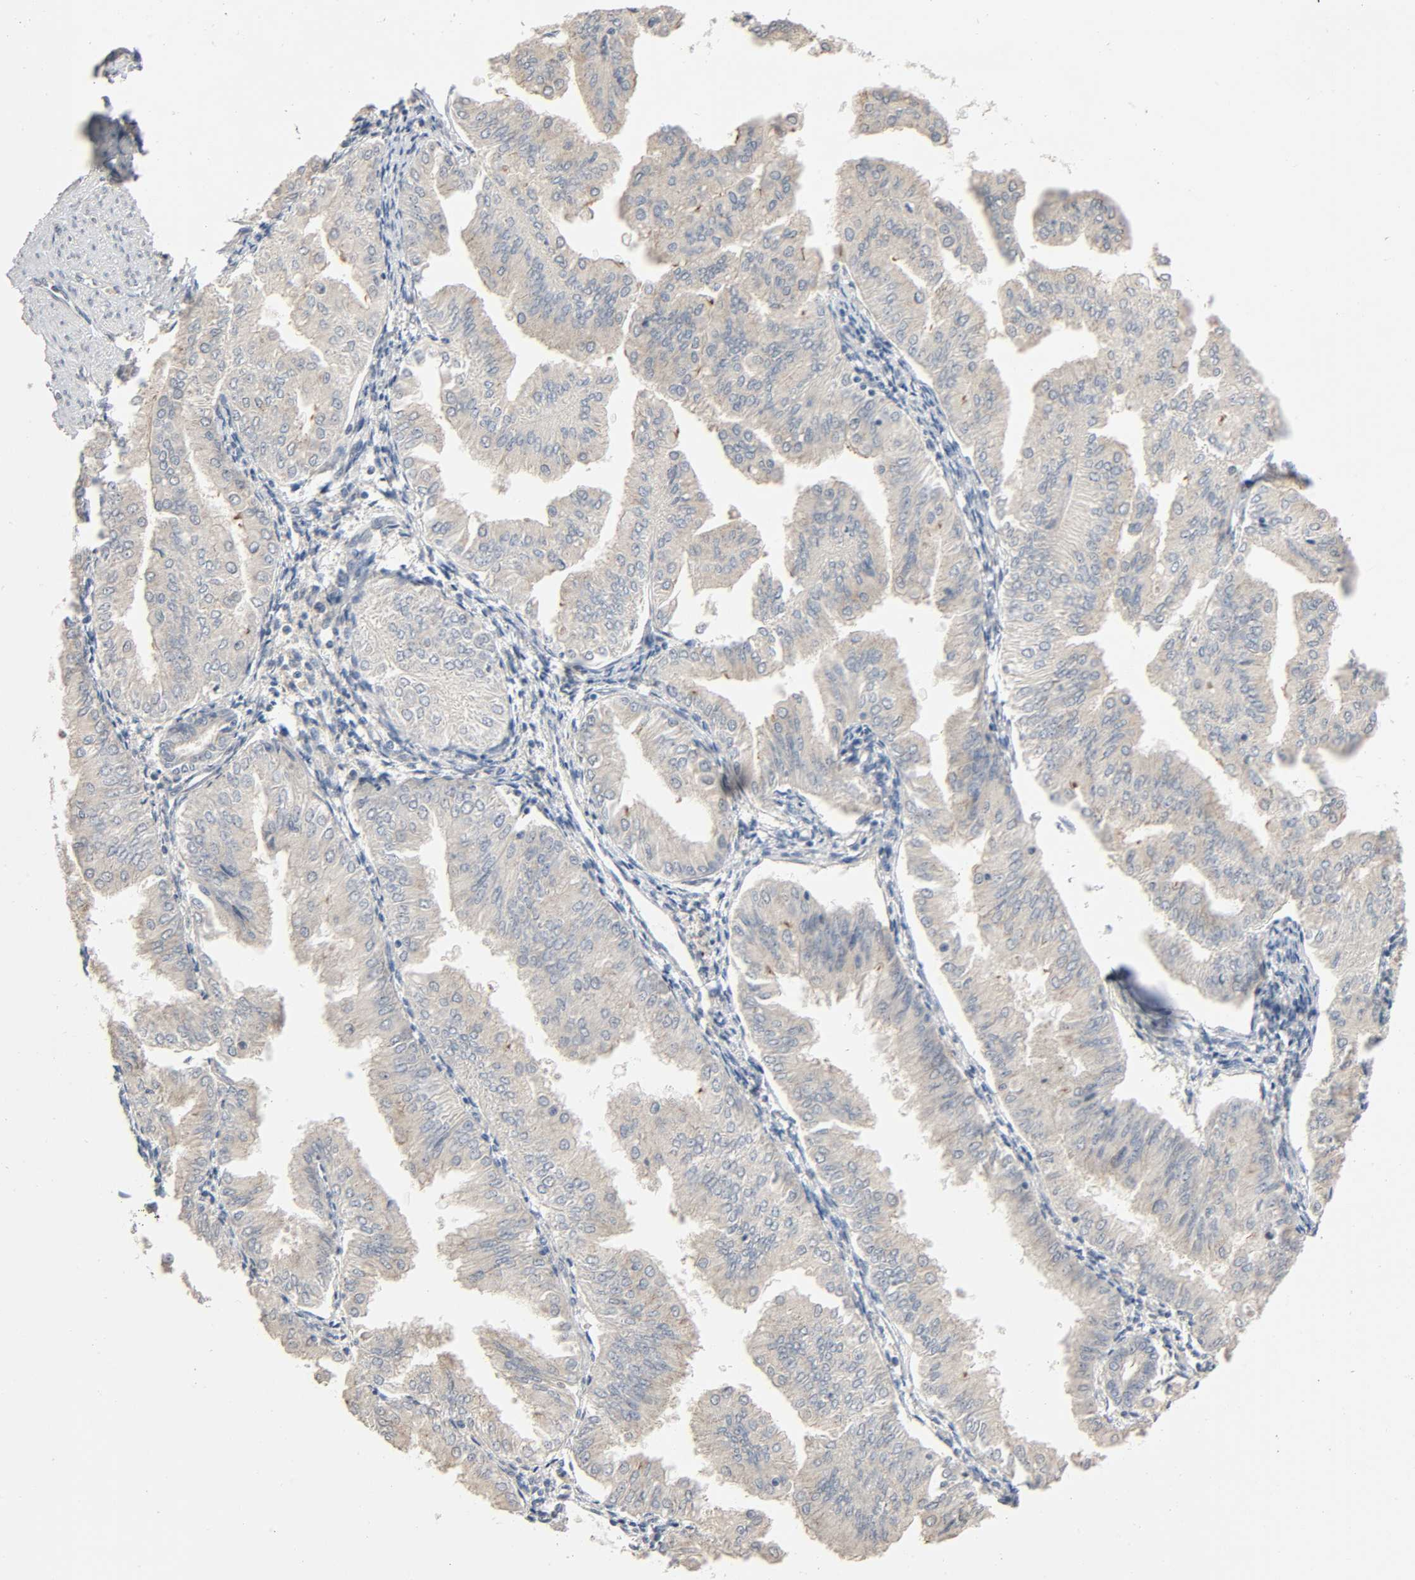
{"staining": {"intensity": "negative", "quantity": "none", "location": "none"}, "tissue": "endometrial cancer", "cell_type": "Tumor cells", "image_type": "cancer", "snomed": [{"axis": "morphology", "description": "Adenocarcinoma, NOS"}, {"axis": "topography", "description": "Endometrium"}], "caption": "There is no significant expression in tumor cells of adenocarcinoma (endometrial).", "gene": "MAGEA8", "patient": {"sex": "female", "age": 53}}